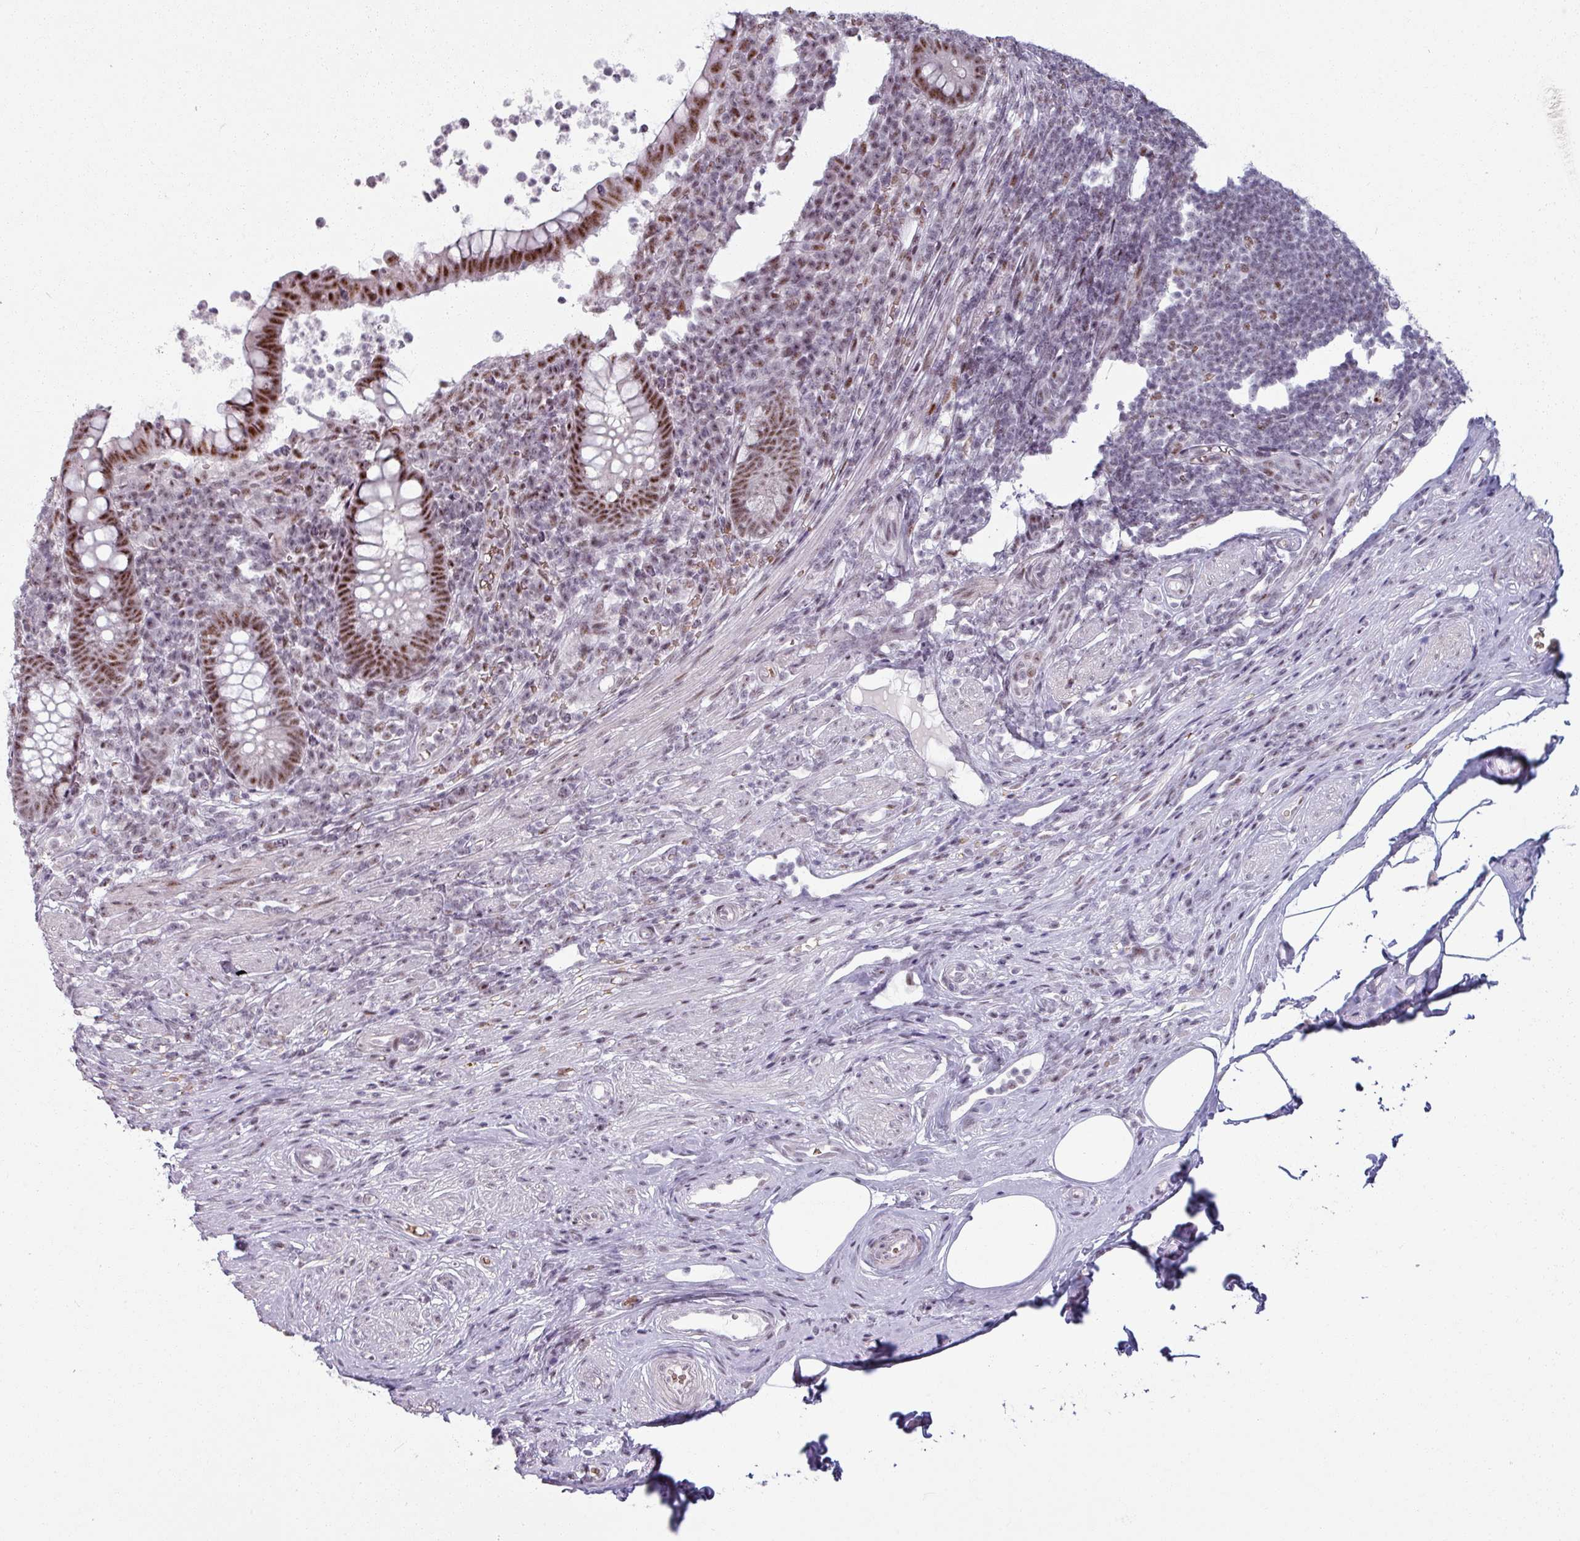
{"staining": {"intensity": "moderate", "quantity": ">75%", "location": "nuclear"}, "tissue": "appendix", "cell_type": "Glandular cells", "image_type": "normal", "snomed": [{"axis": "morphology", "description": "Normal tissue, NOS"}, {"axis": "topography", "description": "Appendix"}], "caption": "Protein analysis of unremarkable appendix displays moderate nuclear expression in about >75% of glandular cells.", "gene": "NCOR1", "patient": {"sex": "female", "age": 56}}